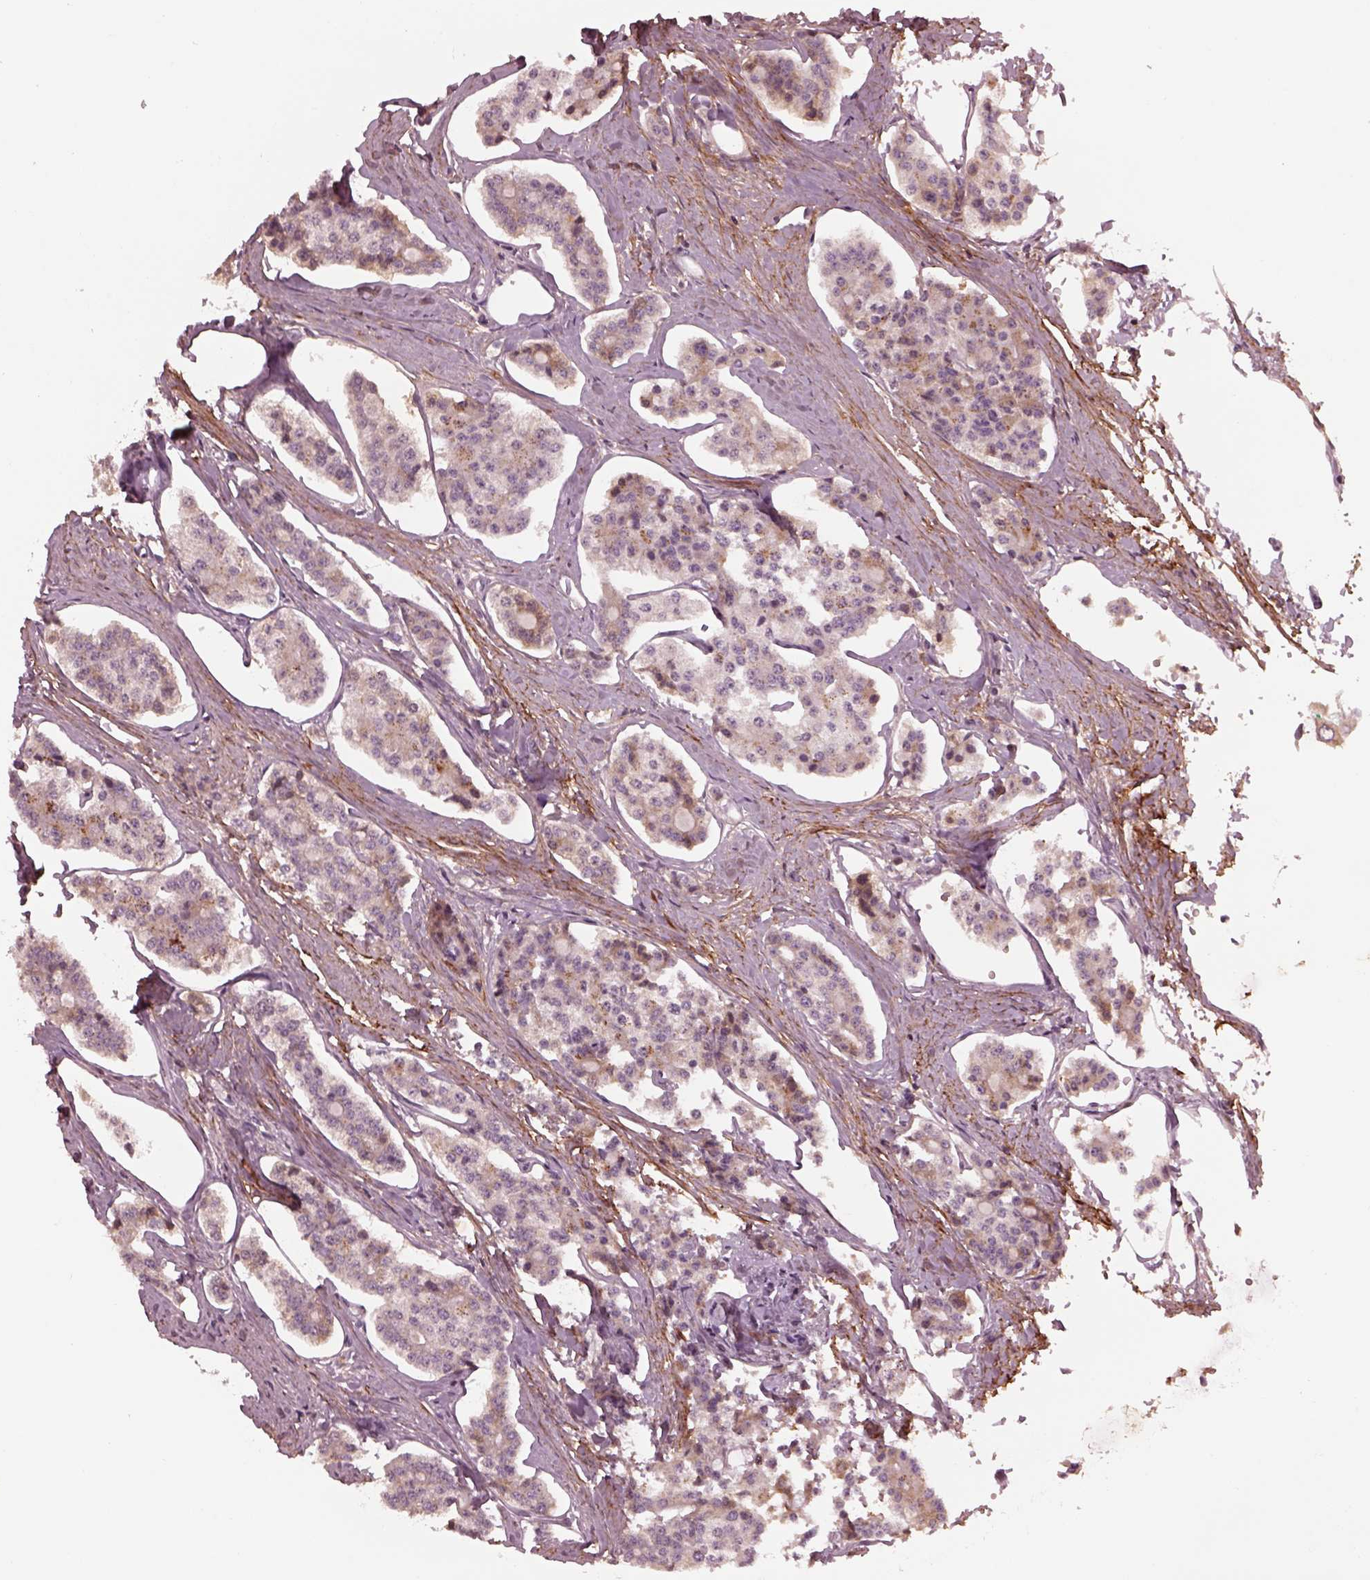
{"staining": {"intensity": "weak", "quantity": "<25%", "location": "cytoplasmic/membranous"}, "tissue": "carcinoid", "cell_type": "Tumor cells", "image_type": "cancer", "snomed": [{"axis": "morphology", "description": "Carcinoid, malignant, NOS"}, {"axis": "topography", "description": "Small intestine"}], "caption": "Immunohistochemical staining of carcinoid displays no significant expression in tumor cells. (DAB immunohistochemistry (IHC), high magnification).", "gene": "EFEMP1", "patient": {"sex": "female", "age": 65}}